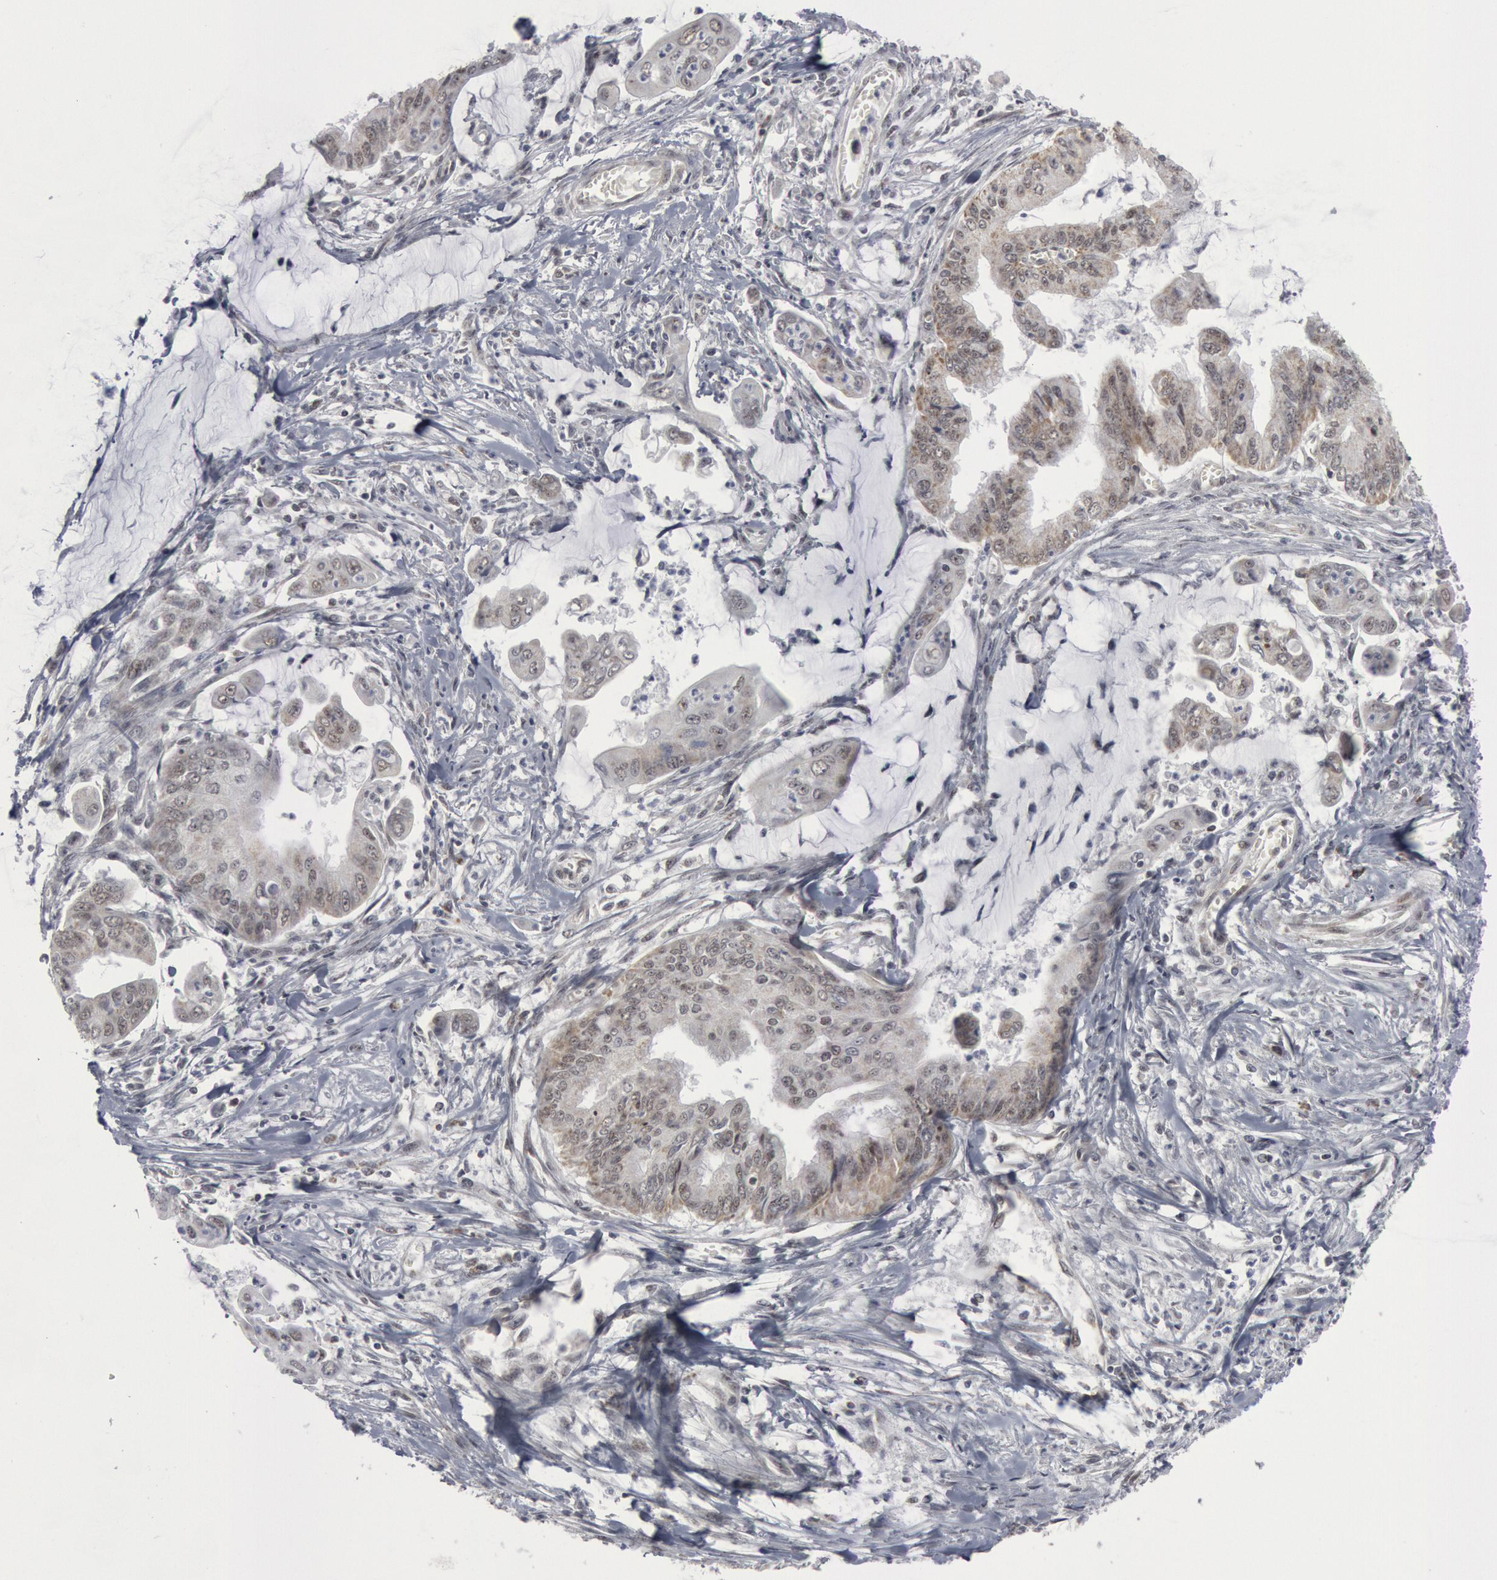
{"staining": {"intensity": "weak", "quantity": "<25%", "location": "cytoplasmic/membranous"}, "tissue": "stomach cancer", "cell_type": "Tumor cells", "image_type": "cancer", "snomed": [{"axis": "morphology", "description": "Adenocarcinoma, NOS"}, {"axis": "topography", "description": "Stomach, upper"}], "caption": "Tumor cells show no significant expression in stomach adenocarcinoma. The staining is performed using DAB (3,3'-diaminobenzidine) brown chromogen with nuclei counter-stained in using hematoxylin.", "gene": "CASP9", "patient": {"sex": "male", "age": 80}}